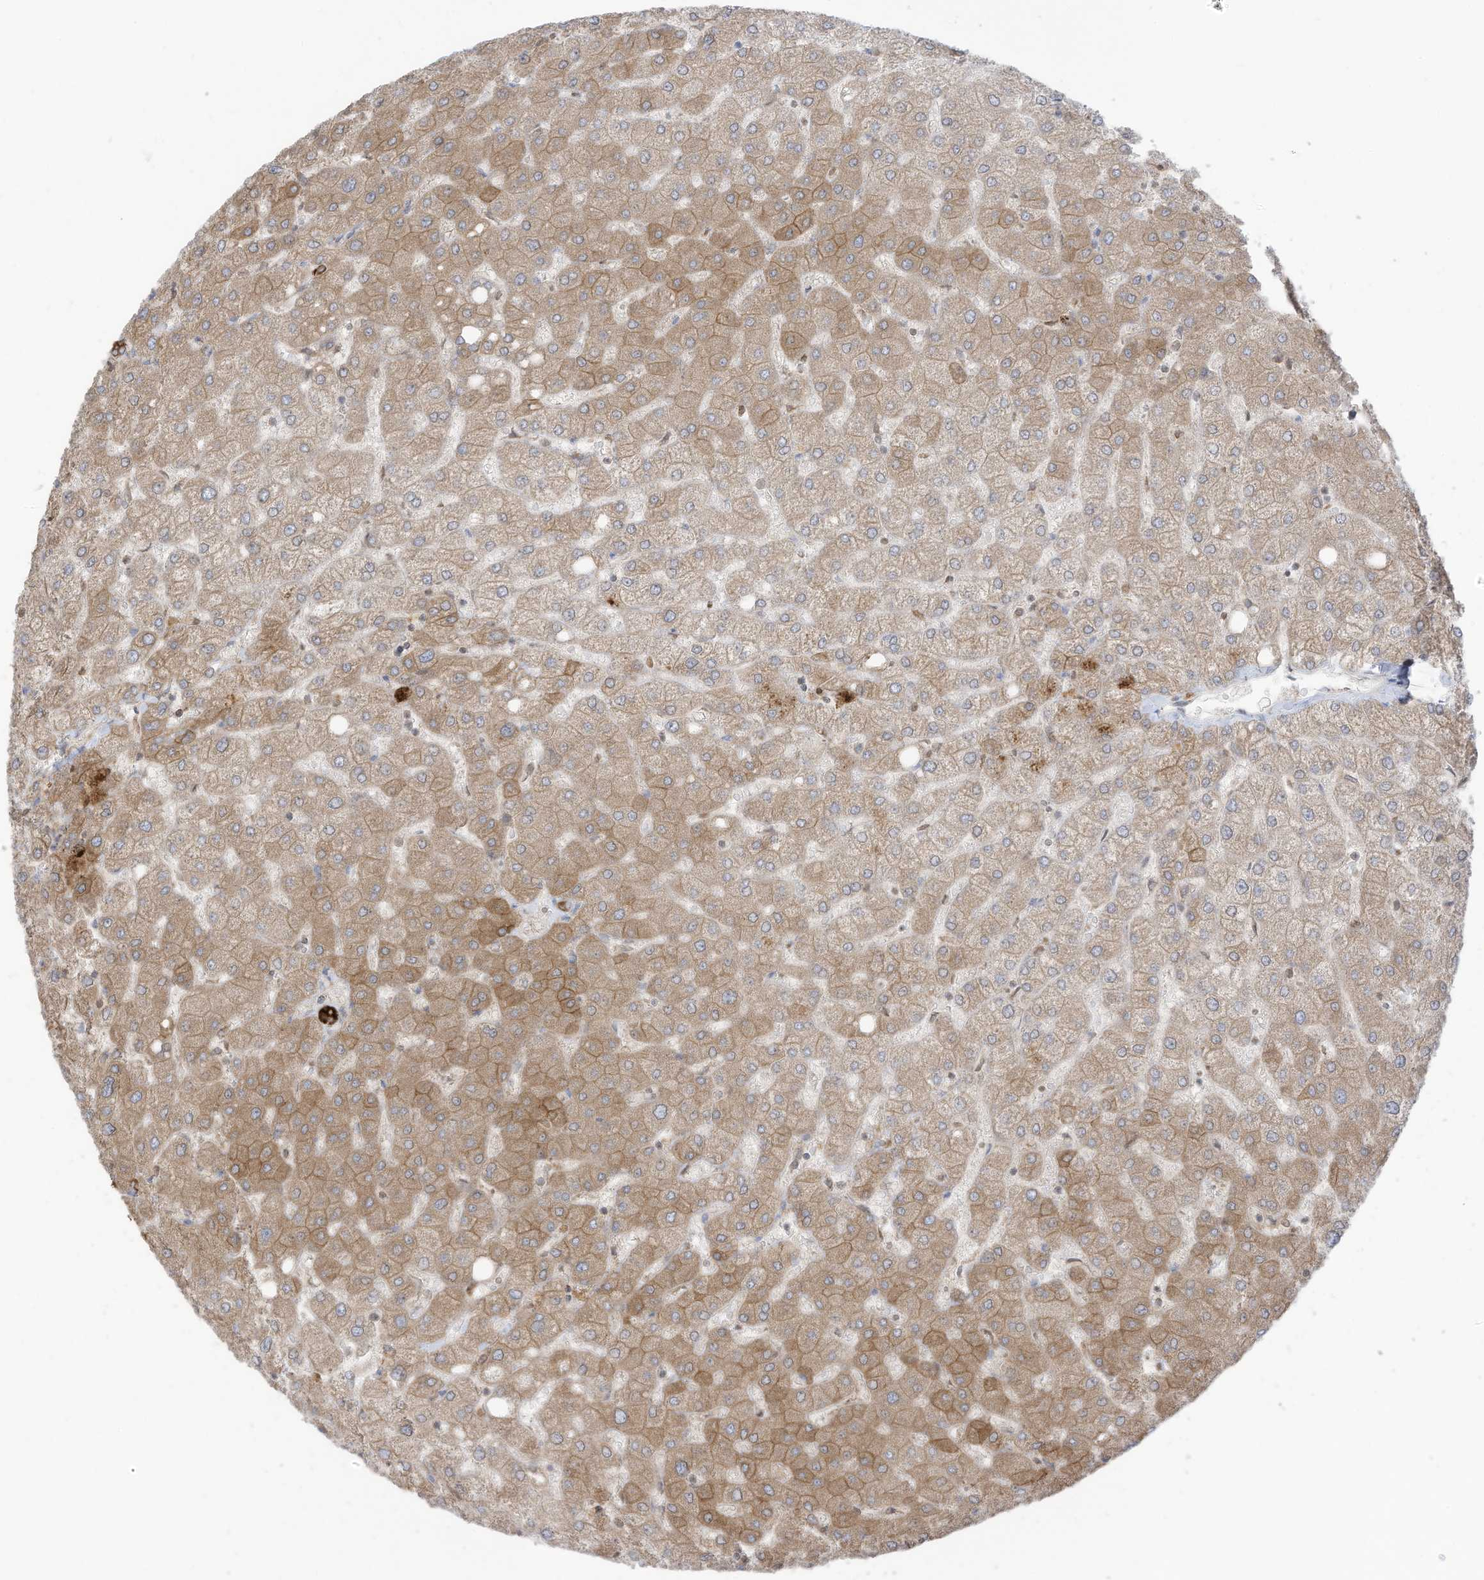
{"staining": {"intensity": "moderate", "quantity": ">75%", "location": "cytoplasmic/membranous"}, "tissue": "liver", "cell_type": "Hepatocytes", "image_type": "normal", "snomed": [{"axis": "morphology", "description": "Normal tissue, NOS"}, {"axis": "topography", "description": "Liver"}], "caption": "The histopathology image displays a brown stain indicating the presence of a protein in the cytoplasmic/membranous of hepatocytes in liver.", "gene": "CGAS", "patient": {"sex": "female", "age": 54}}